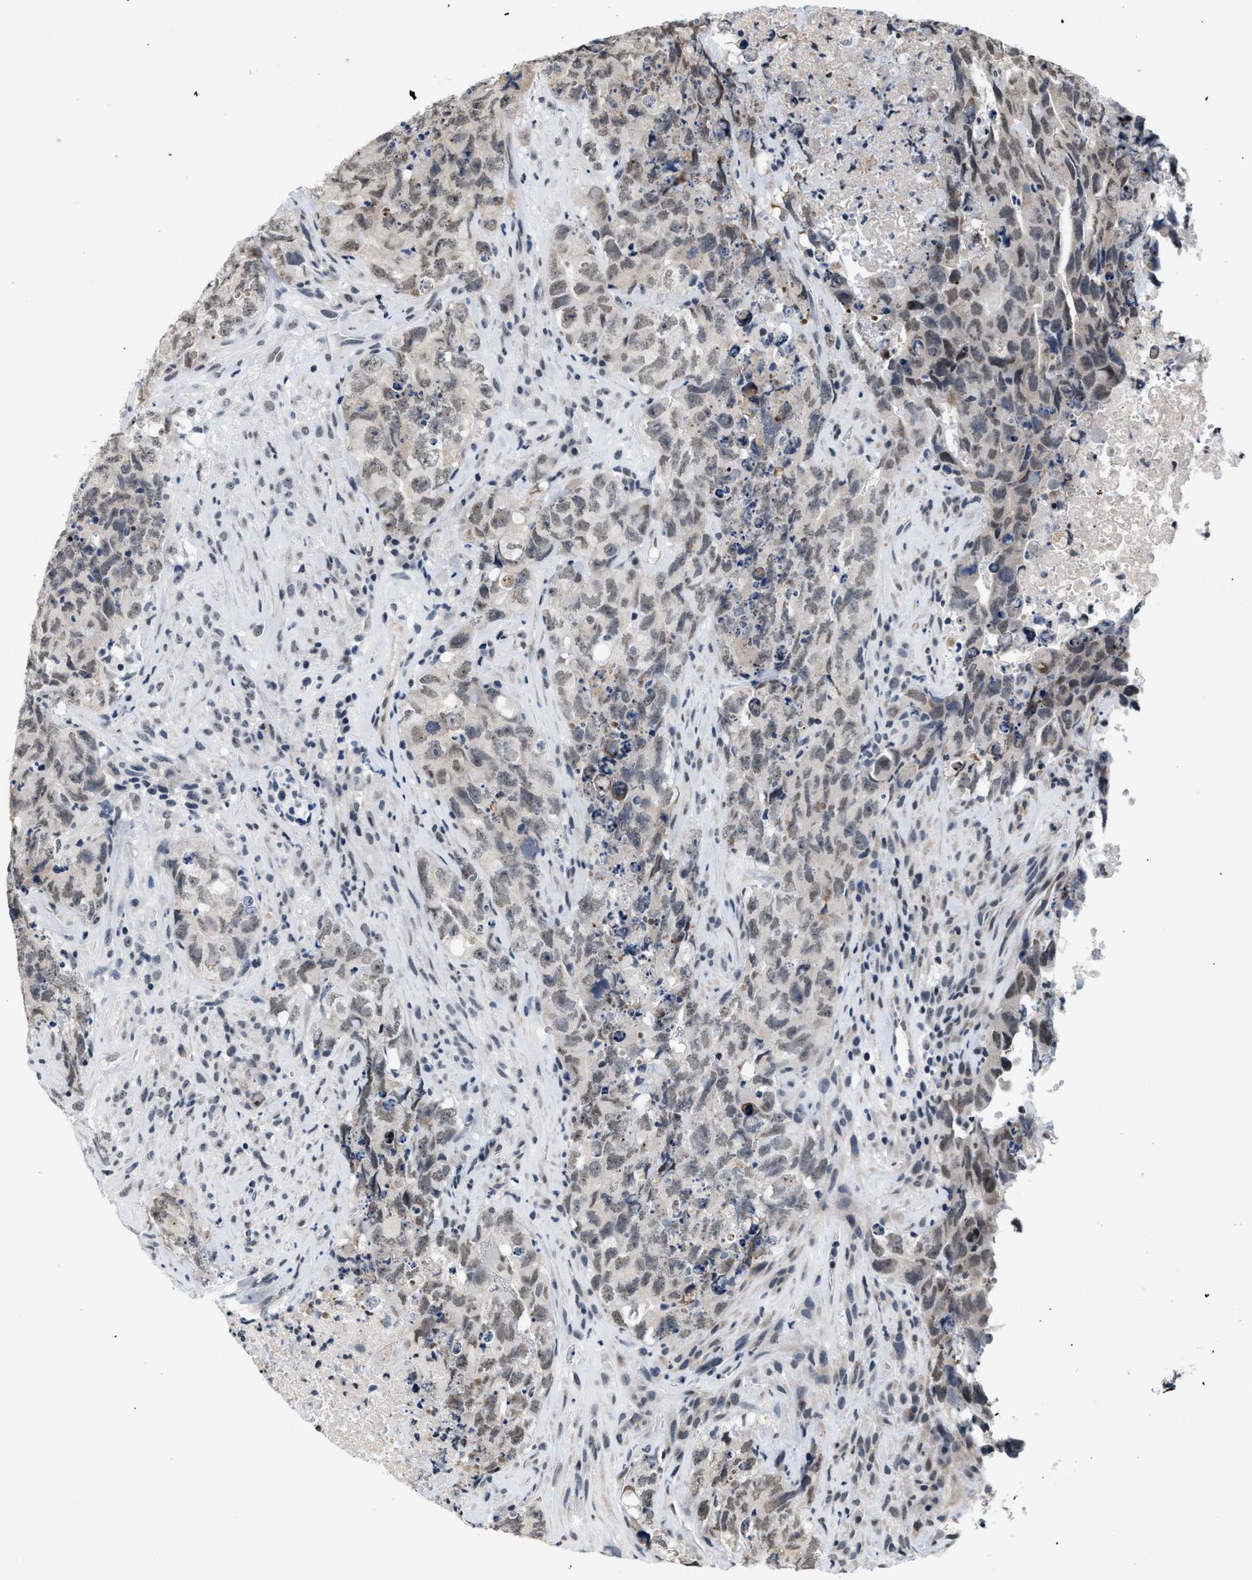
{"staining": {"intensity": "weak", "quantity": ">75%", "location": "nuclear"}, "tissue": "testis cancer", "cell_type": "Tumor cells", "image_type": "cancer", "snomed": [{"axis": "morphology", "description": "Carcinoma, Embryonal, NOS"}, {"axis": "topography", "description": "Testis"}], "caption": "Immunohistochemistry histopathology image of testis cancer (embryonal carcinoma) stained for a protein (brown), which shows low levels of weak nuclear staining in about >75% of tumor cells.", "gene": "RAF1", "patient": {"sex": "male", "age": 32}}